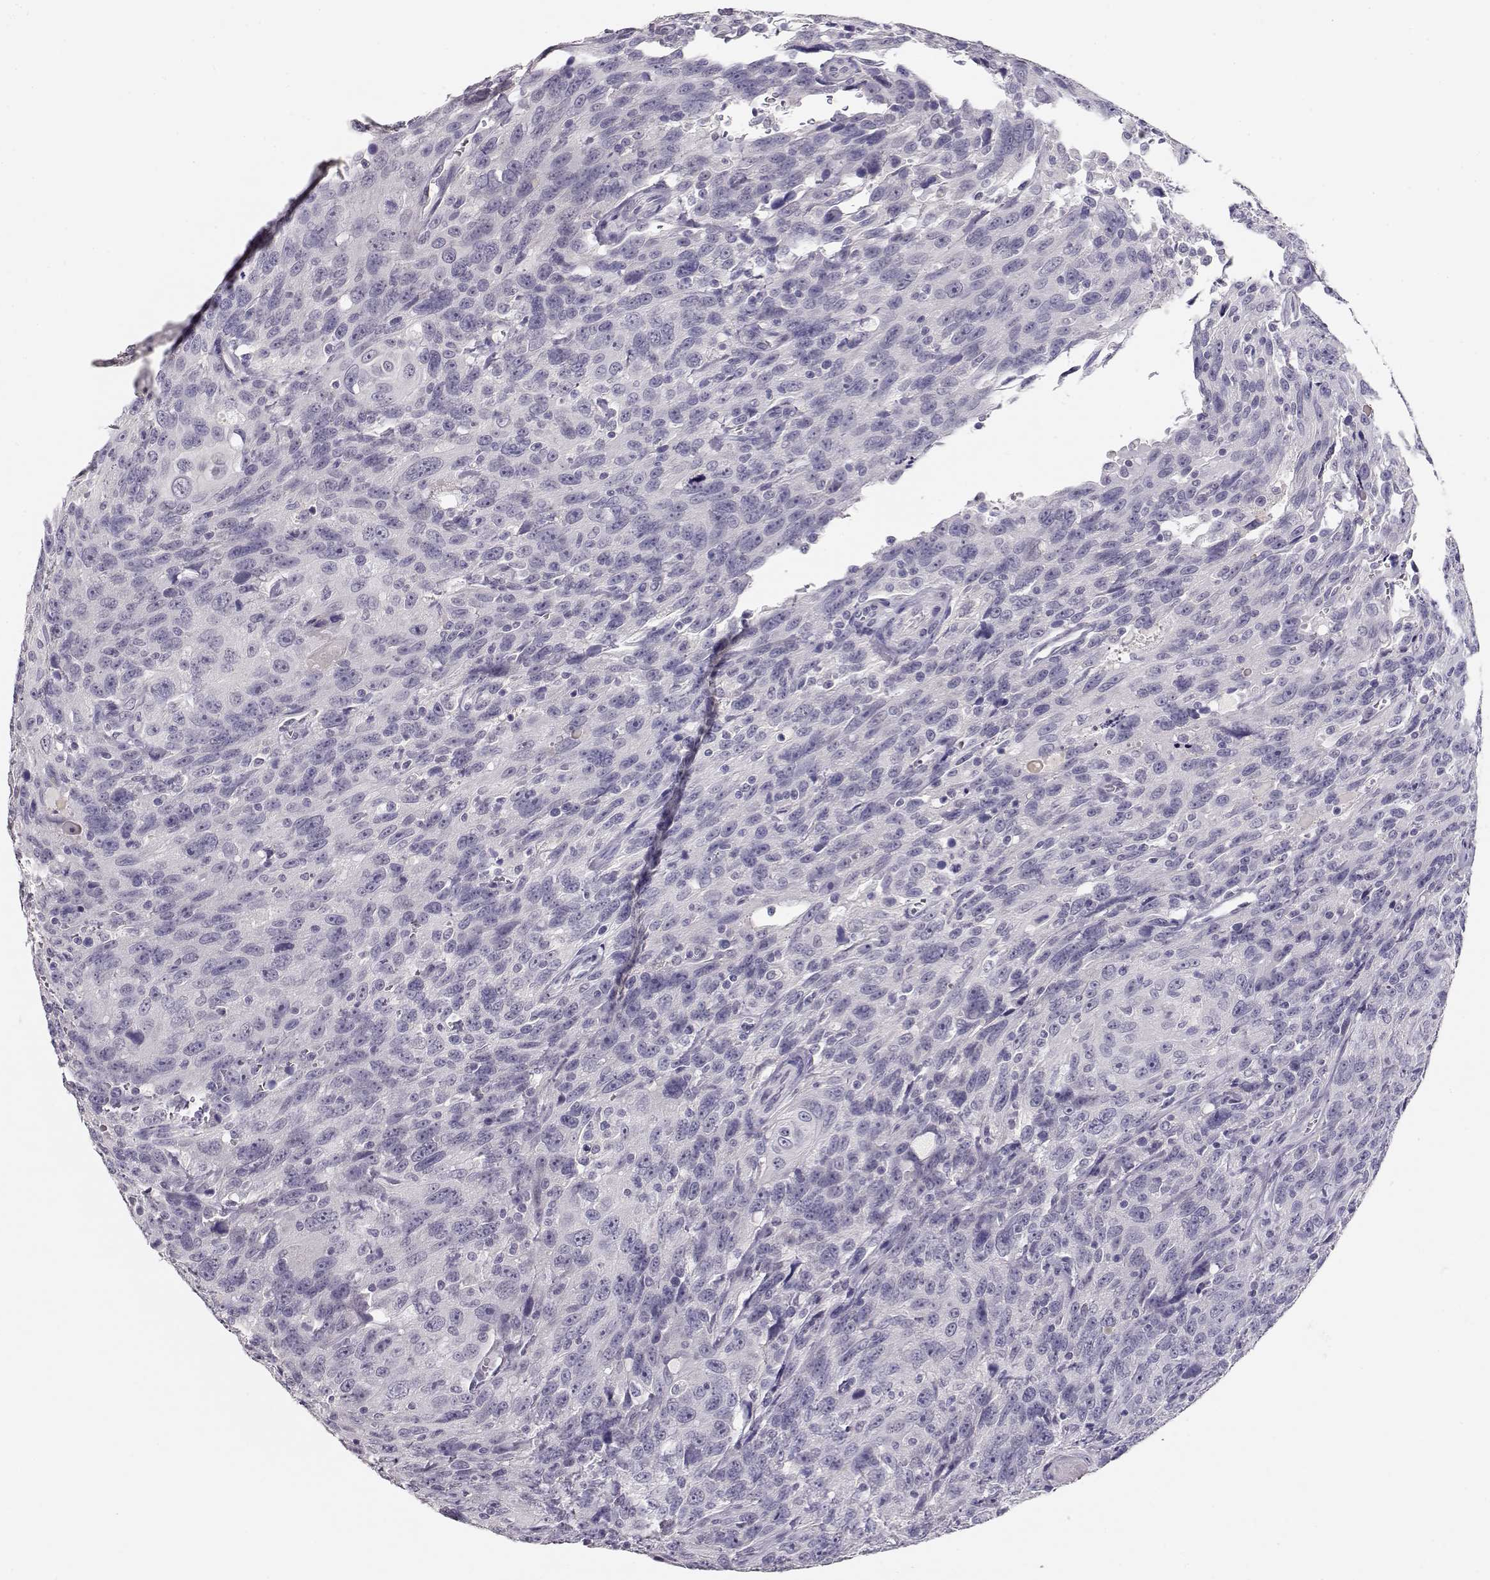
{"staining": {"intensity": "negative", "quantity": "none", "location": "none"}, "tissue": "urothelial cancer", "cell_type": "Tumor cells", "image_type": "cancer", "snomed": [{"axis": "morphology", "description": "Urothelial carcinoma, NOS"}, {"axis": "morphology", "description": "Urothelial carcinoma, High grade"}, {"axis": "topography", "description": "Urinary bladder"}], "caption": "Immunohistochemical staining of human urothelial cancer shows no significant expression in tumor cells.", "gene": "MAGEC1", "patient": {"sex": "female", "age": 73}}